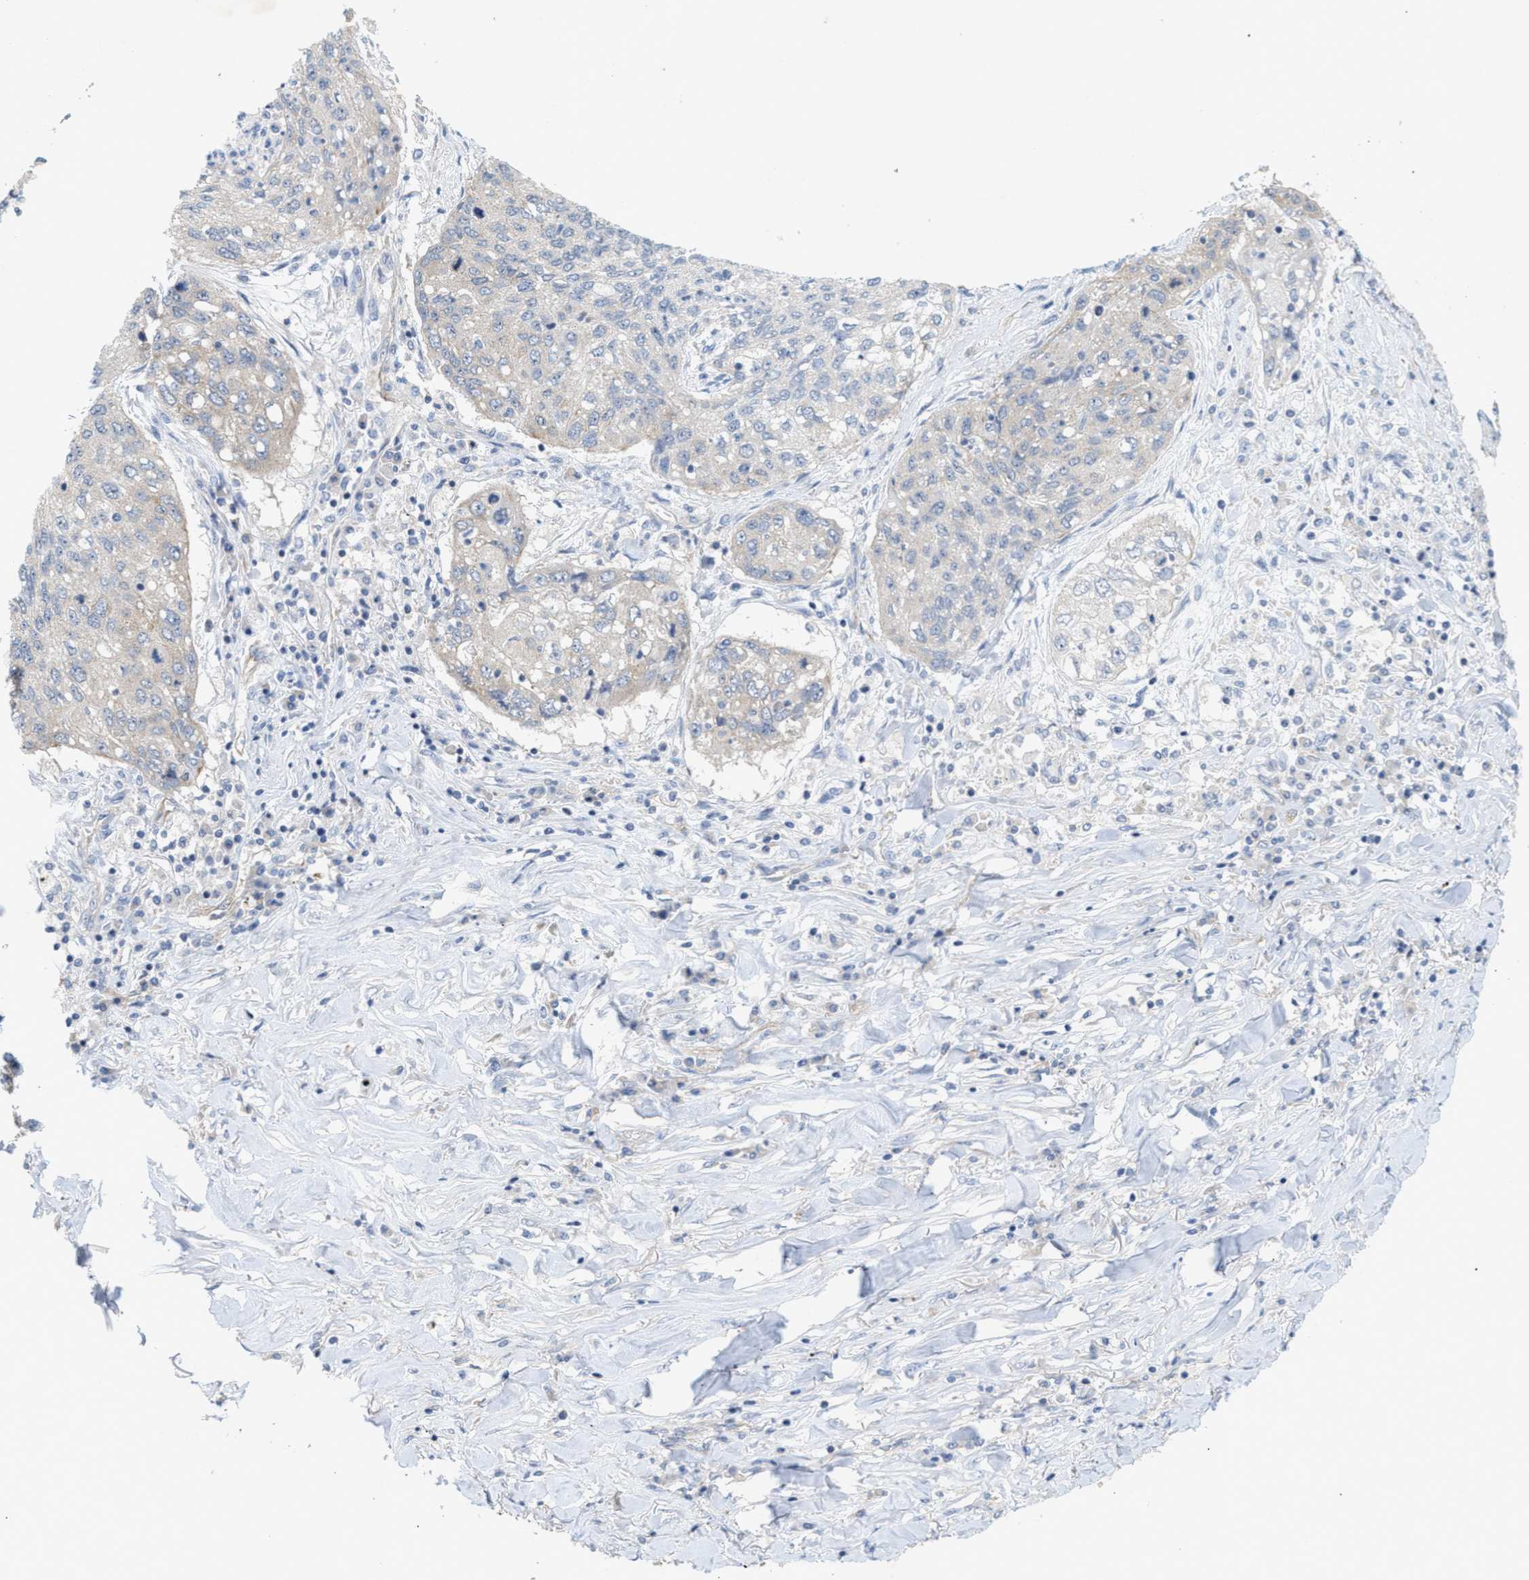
{"staining": {"intensity": "negative", "quantity": "none", "location": "none"}, "tissue": "lung cancer", "cell_type": "Tumor cells", "image_type": "cancer", "snomed": [{"axis": "morphology", "description": "Squamous cell carcinoma, NOS"}, {"axis": "topography", "description": "Lung"}], "caption": "Squamous cell carcinoma (lung) was stained to show a protein in brown. There is no significant expression in tumor cells.", "gene": "UBAP2", "patient": {"sex": "female", "age": 63}}